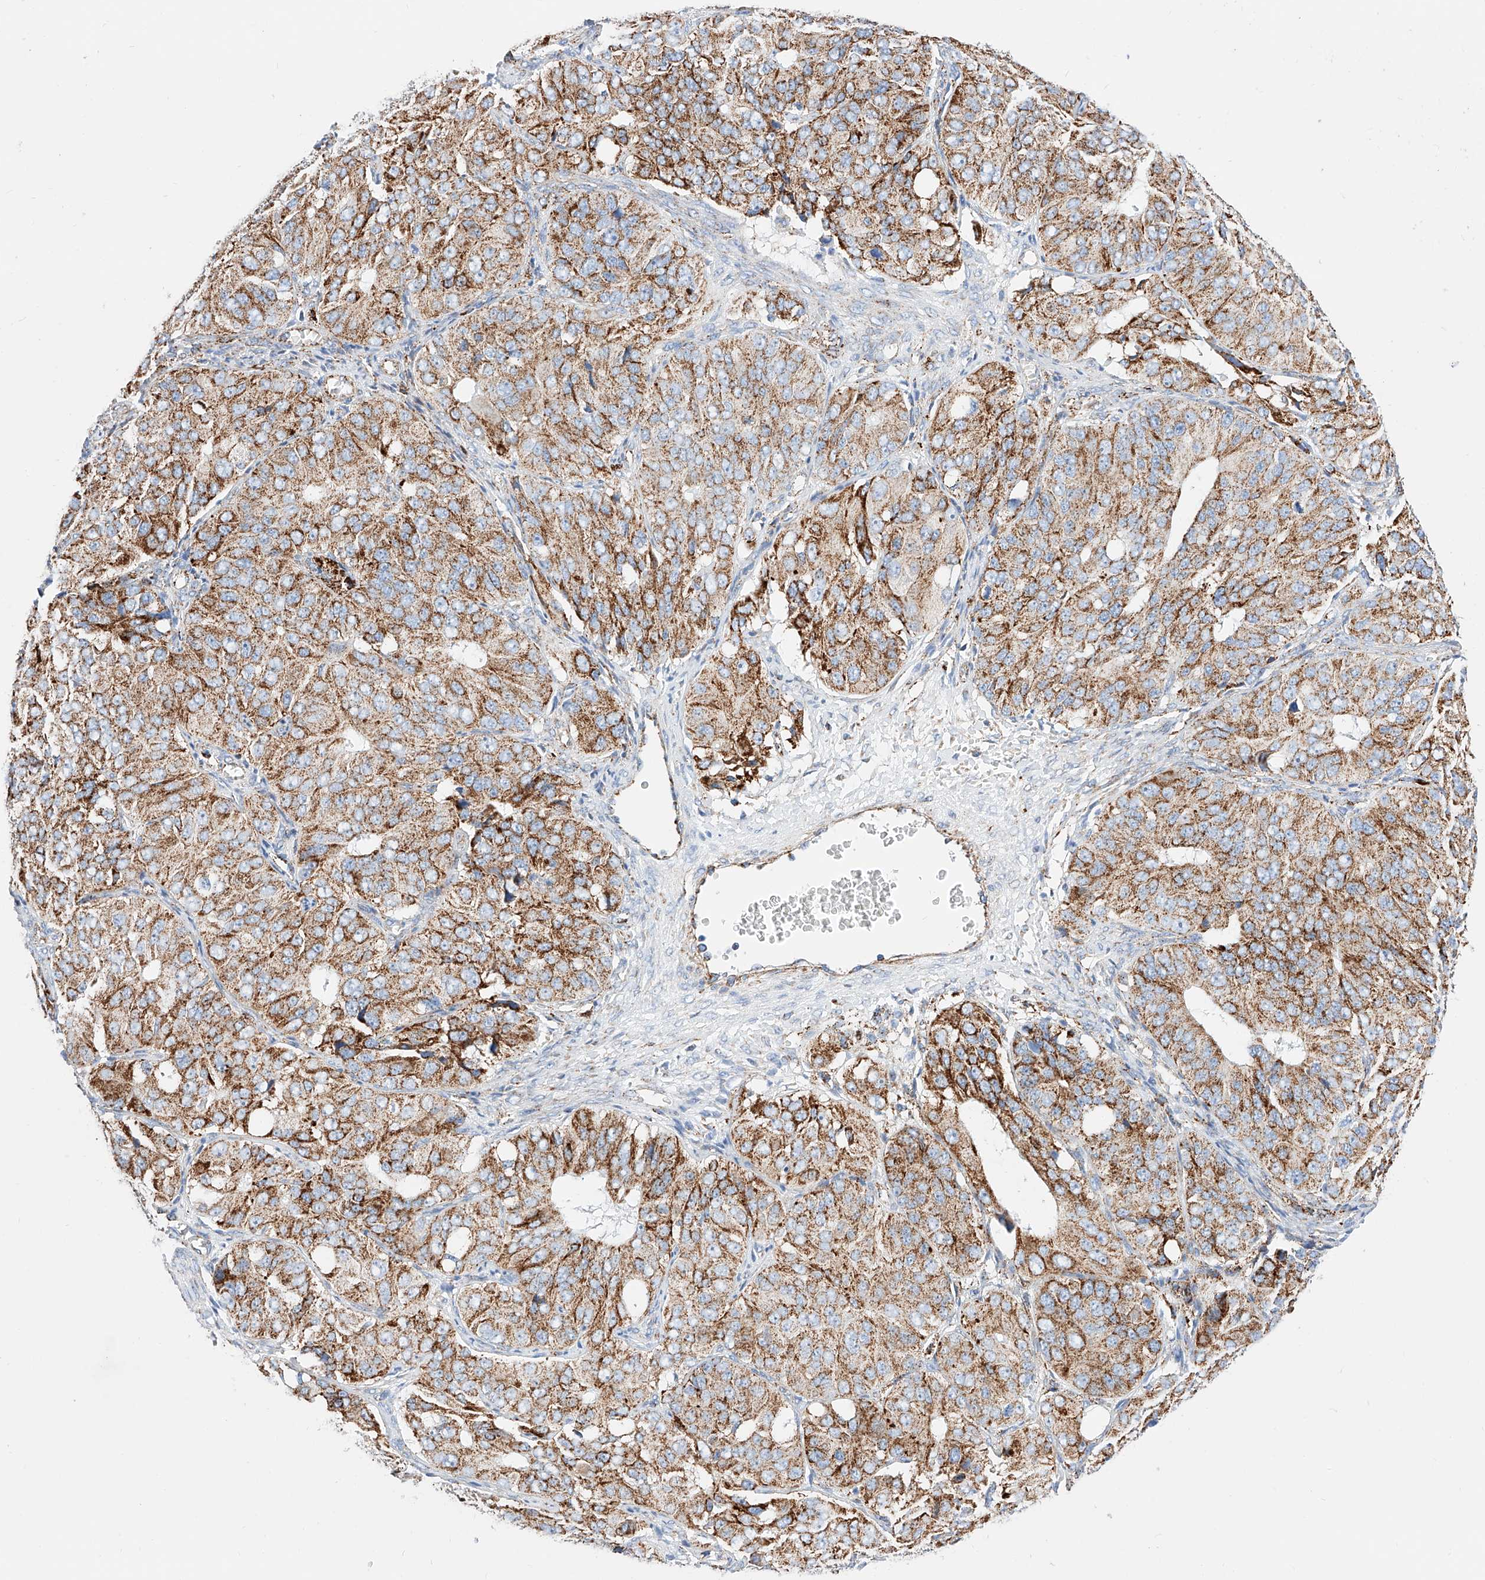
{"staining": {"intensity": "moderate", "quantity": ">75%", "location": "cytoplasmic/membranous"}, "tissue": "ovarian cancer", "cell_type": "Tumor cells", "image_type": "cancer", "snomed": [{"axis": "morphology", "description": "Carcinoma, endometroid"}, {"axis": "topography", "description": "Ovary"}], "caption": "Protein staining of ovarian endometroid carcinoma tissue shows moderate cytoplasmic/membranous expression in approximately >75% of tumor cells.", "gene": "C6orf62", "patient": {"sex": "female", "age": 51}}